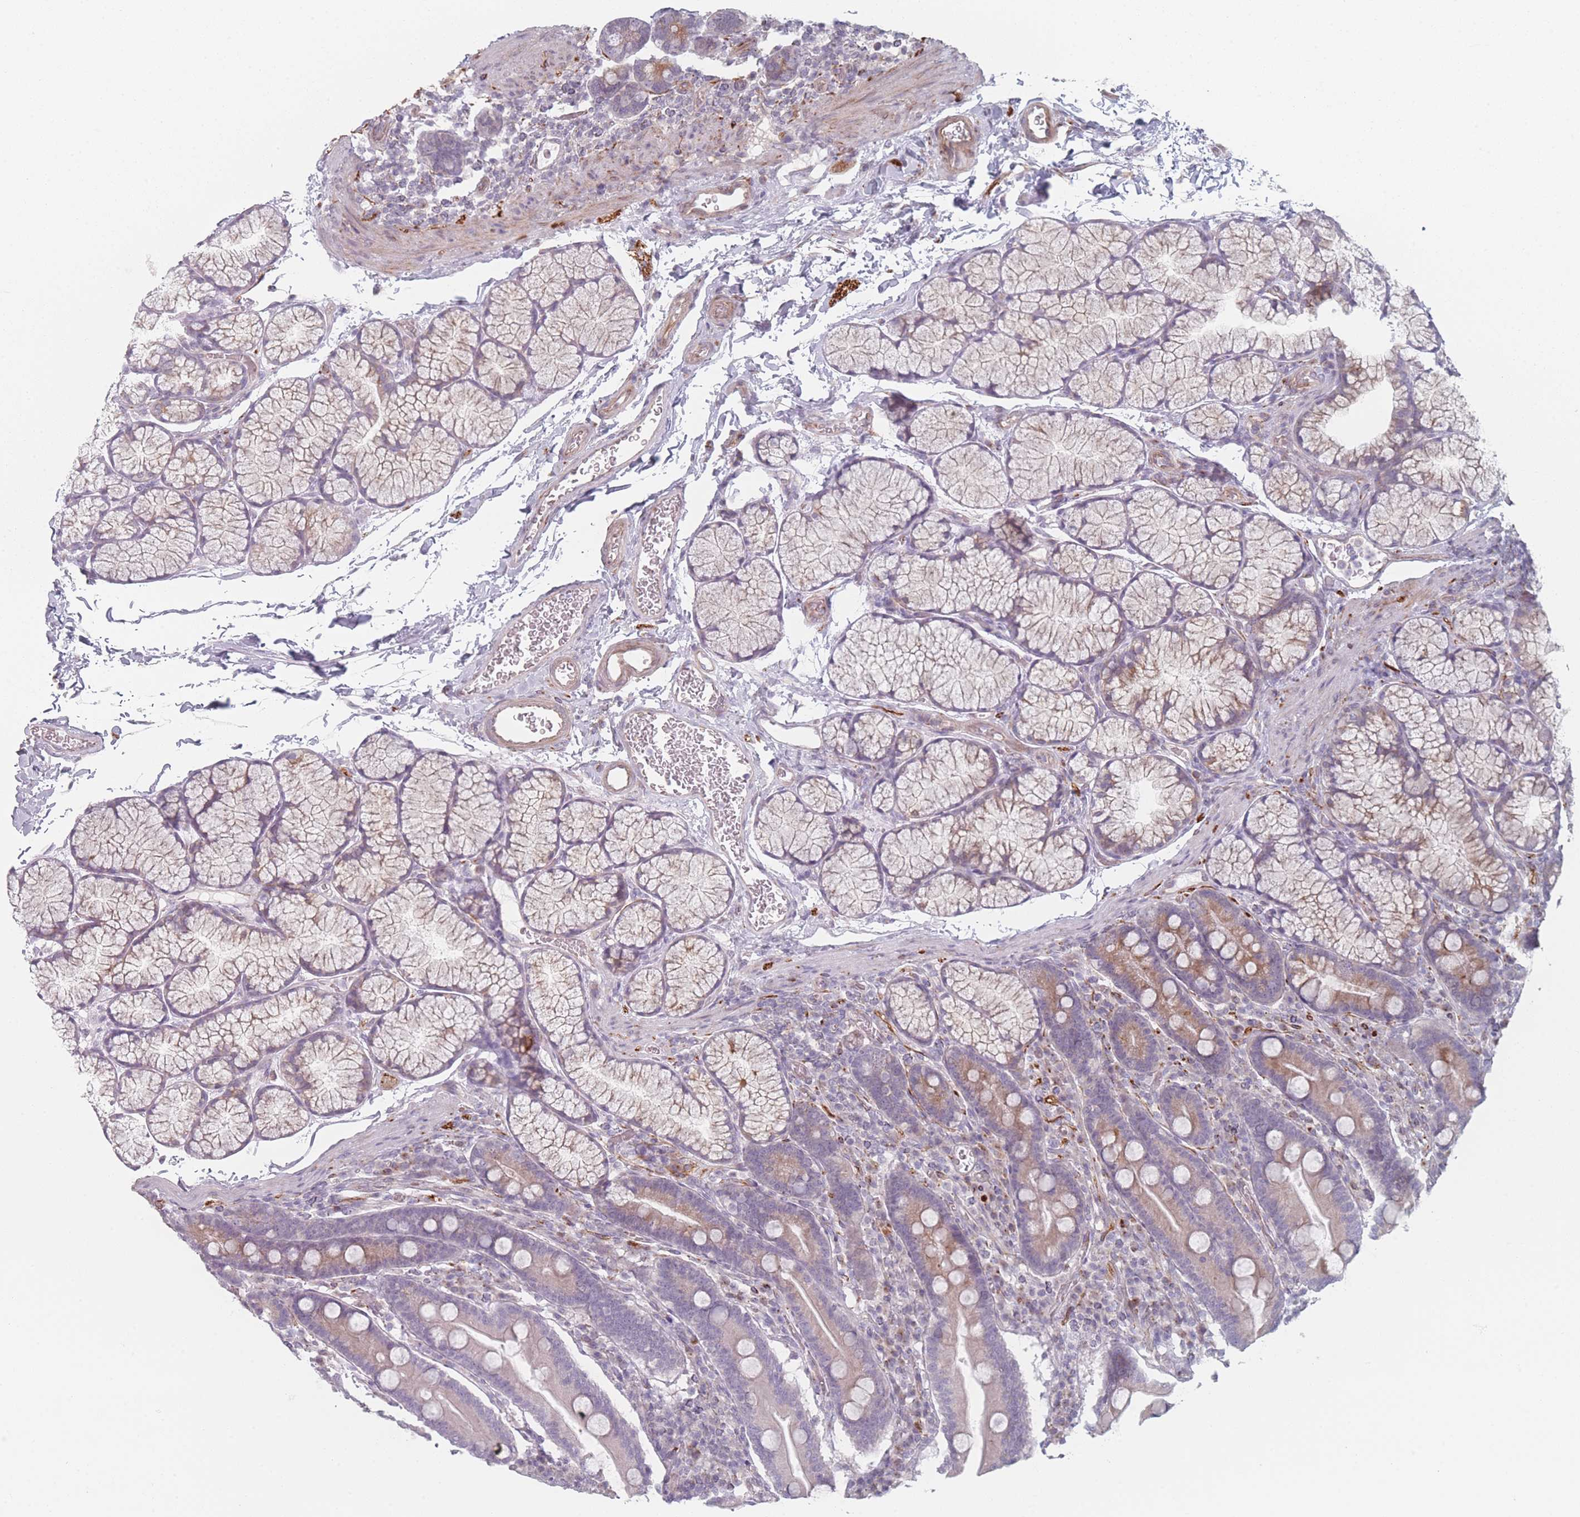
{"staining": {"intensity": "moderate", "quantity": "<25%", "location": "cytoplasmic/membranous"}, "tissue": "duodenum", "cell_type": "Glandular cells", "image_type": "normal", "snomed": [{"axis": "morphology", "description": "Normal tissue, NOS"}, {"axis": "topography", "description": "Duodenum"}], "caption": "Immunohistochemistry (IHC) (DAB) staining of benign duodenum reveals moderate cytoplasmic/membranous protein staining in approximately <25% of glandular cells. (Brightfield microscopy of DAB IHC at high magnification).", "gene": "RNF4", "patient": {"sex": "male", "age": 35}}